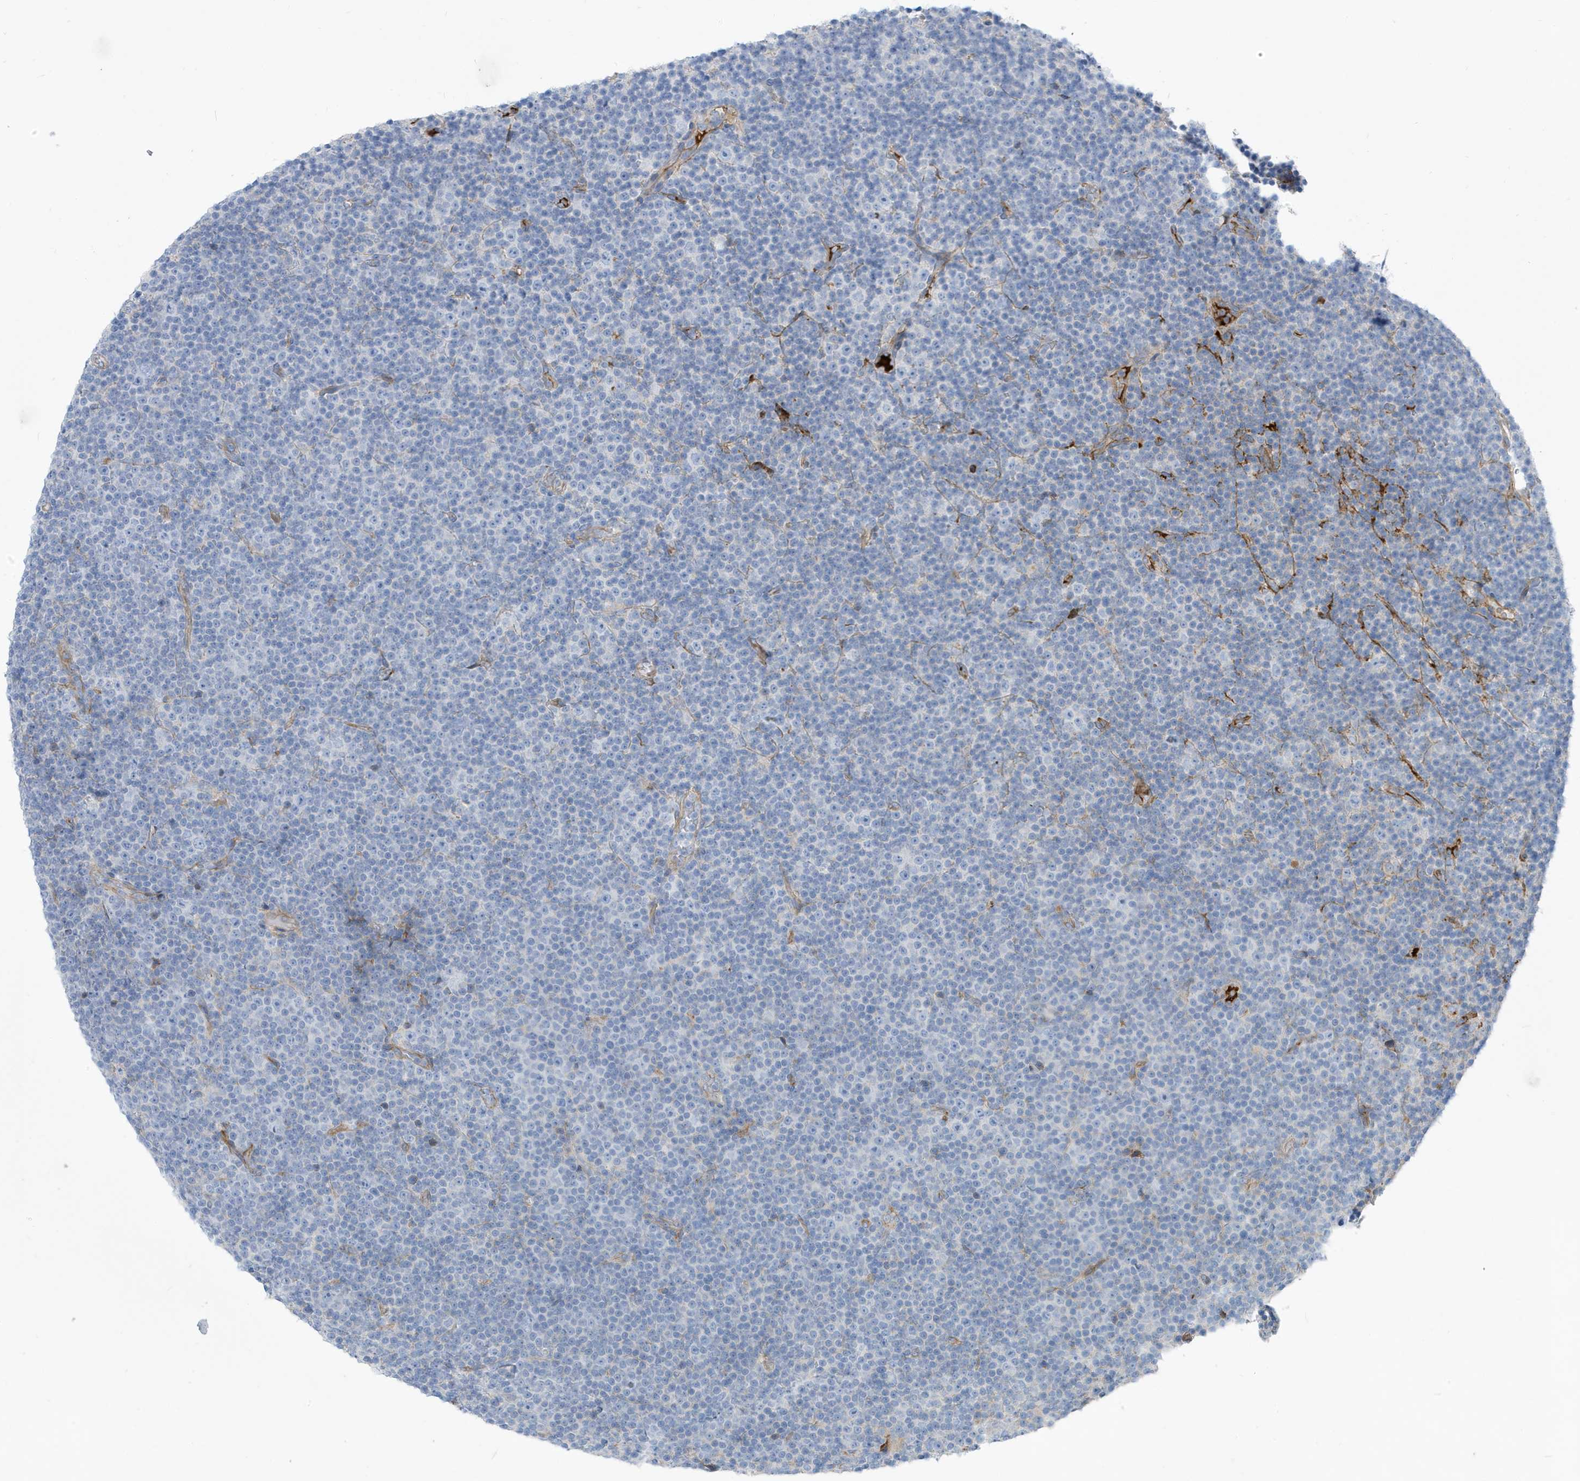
{"staining": {"intensity": "negative", "quantity": "none", "location": "none"}, "tissue": "lymphoma", "cell_type": "Tumor cells", "image_type": "cancer", "snomed": [{"axis": "morphology", "description": "Malignant lymphoma, non-Hodgkin's type, Low grade"}, {"axis": "topography", "description": "Lymph node"}], "caption": "High magnification brightfield microscopy of lymphoma stained with DAB (3,3'-diaminobenzidine) (brown) and counterstained with hematoxylin (blue): tumor cells show no significant staining.", "gene": "ATP13A5", "patient": {"sex": "female", "age": 67}}